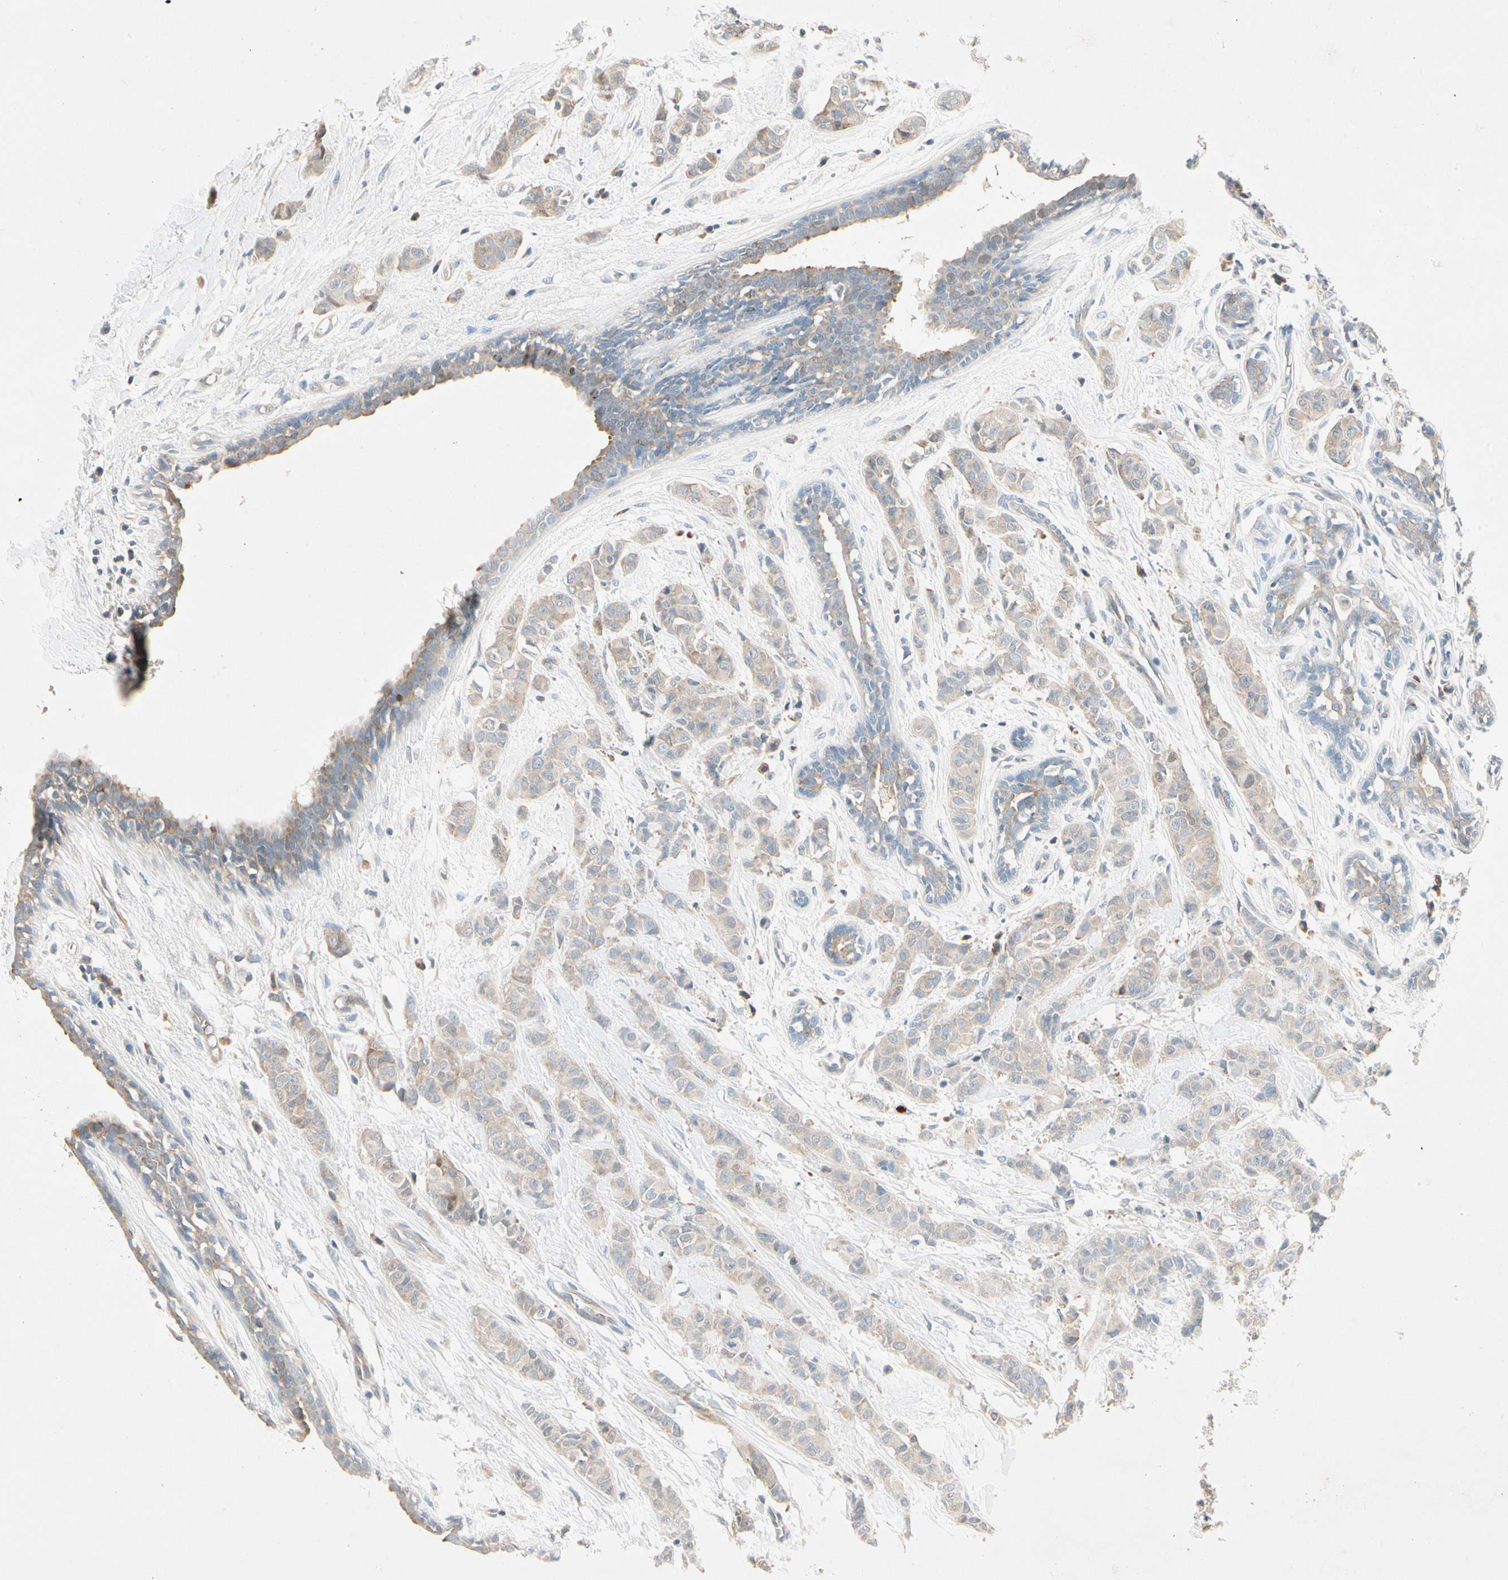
{"staining": {"intensity": "weak", "quantity": ">75%", "location": "cytoplasmic/membranous"}, "tissue": "breast cancer", "cell_type": "Tumor cells", "image_type": "cancer", "snomed": [{"axis": "morphology", "description": "Normal tissue, NOS"}, {"axis": "morphology", "description": "Duct carcinoma"}, {"axis": "topography", "description": "Breast"}], "caption": "Immunohistochemistry micrograph of neoplastic tissue: breast cancer stained using immunohistochemistry displays low levels of weak protein expression localized specifically in the cytoplasmic/membranous of tumor cells, appearing as a cytoplasmic/membranous brown color.", "gene": "IL1R1", "patient": {"sex": "female", "age": 40}}